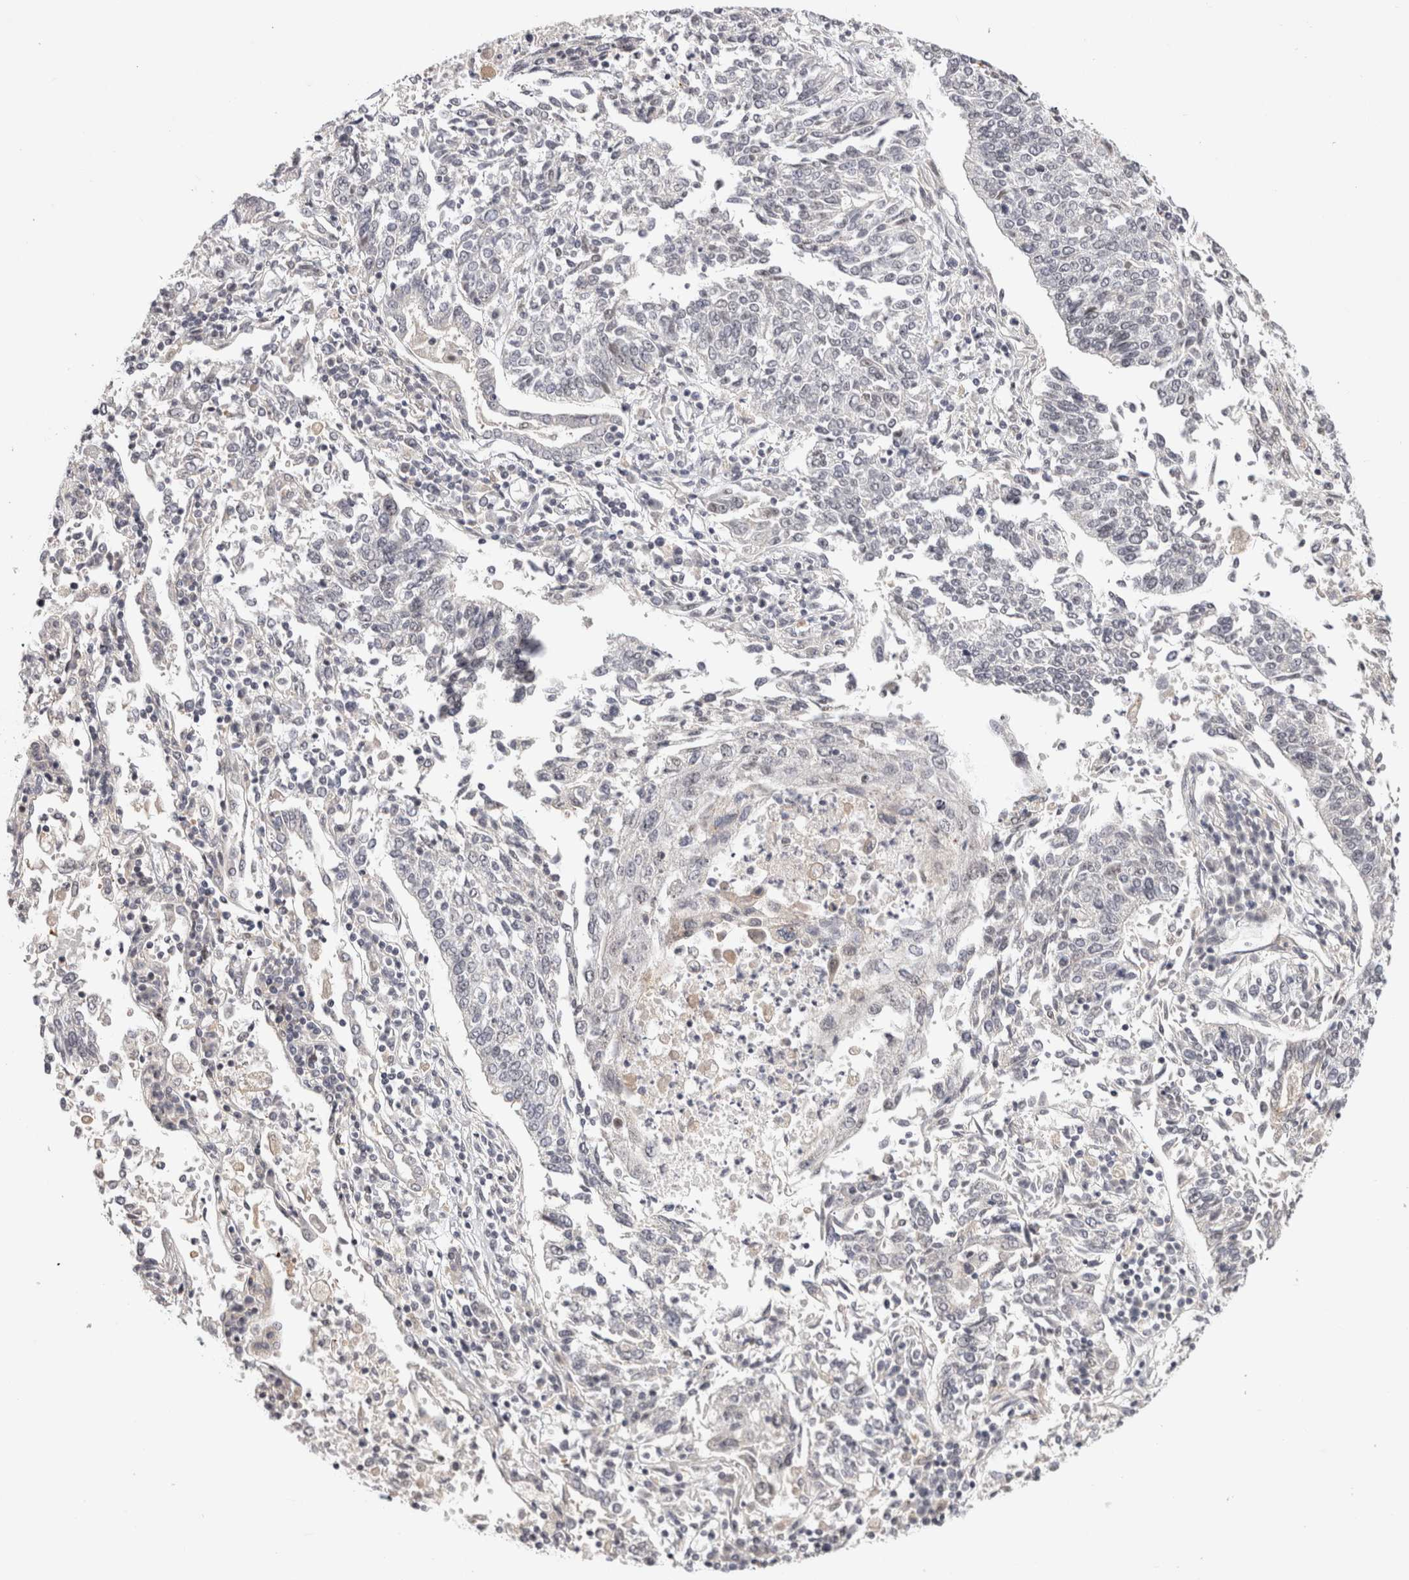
{"staining": {"intensity": "negative", "quantity": "none", "location": "none"}, "tissue": "lung cancer", "cell_type": "Tumor cells", "image_type": "cancer", "snomed": [{"axis": "morphology", "description": "Normal tissue, NOS"}, {"axis": "morphology", "description": "Squamous cell carcinoma, NOS"}, {"axis": "topography", "description": "Cartilage tissue"}, {"axis": "topography", "description": "Lung"}, {"axis": "topography", "description": "Peripheral nerve tissue"}], "caption": "The immunohistochemistry micrograph has no significant staining in tumor cells of lung squamous cell carcinoma tissue.", "gene": "ZNF318", "patient": {"sex": "female", "age": 49}}